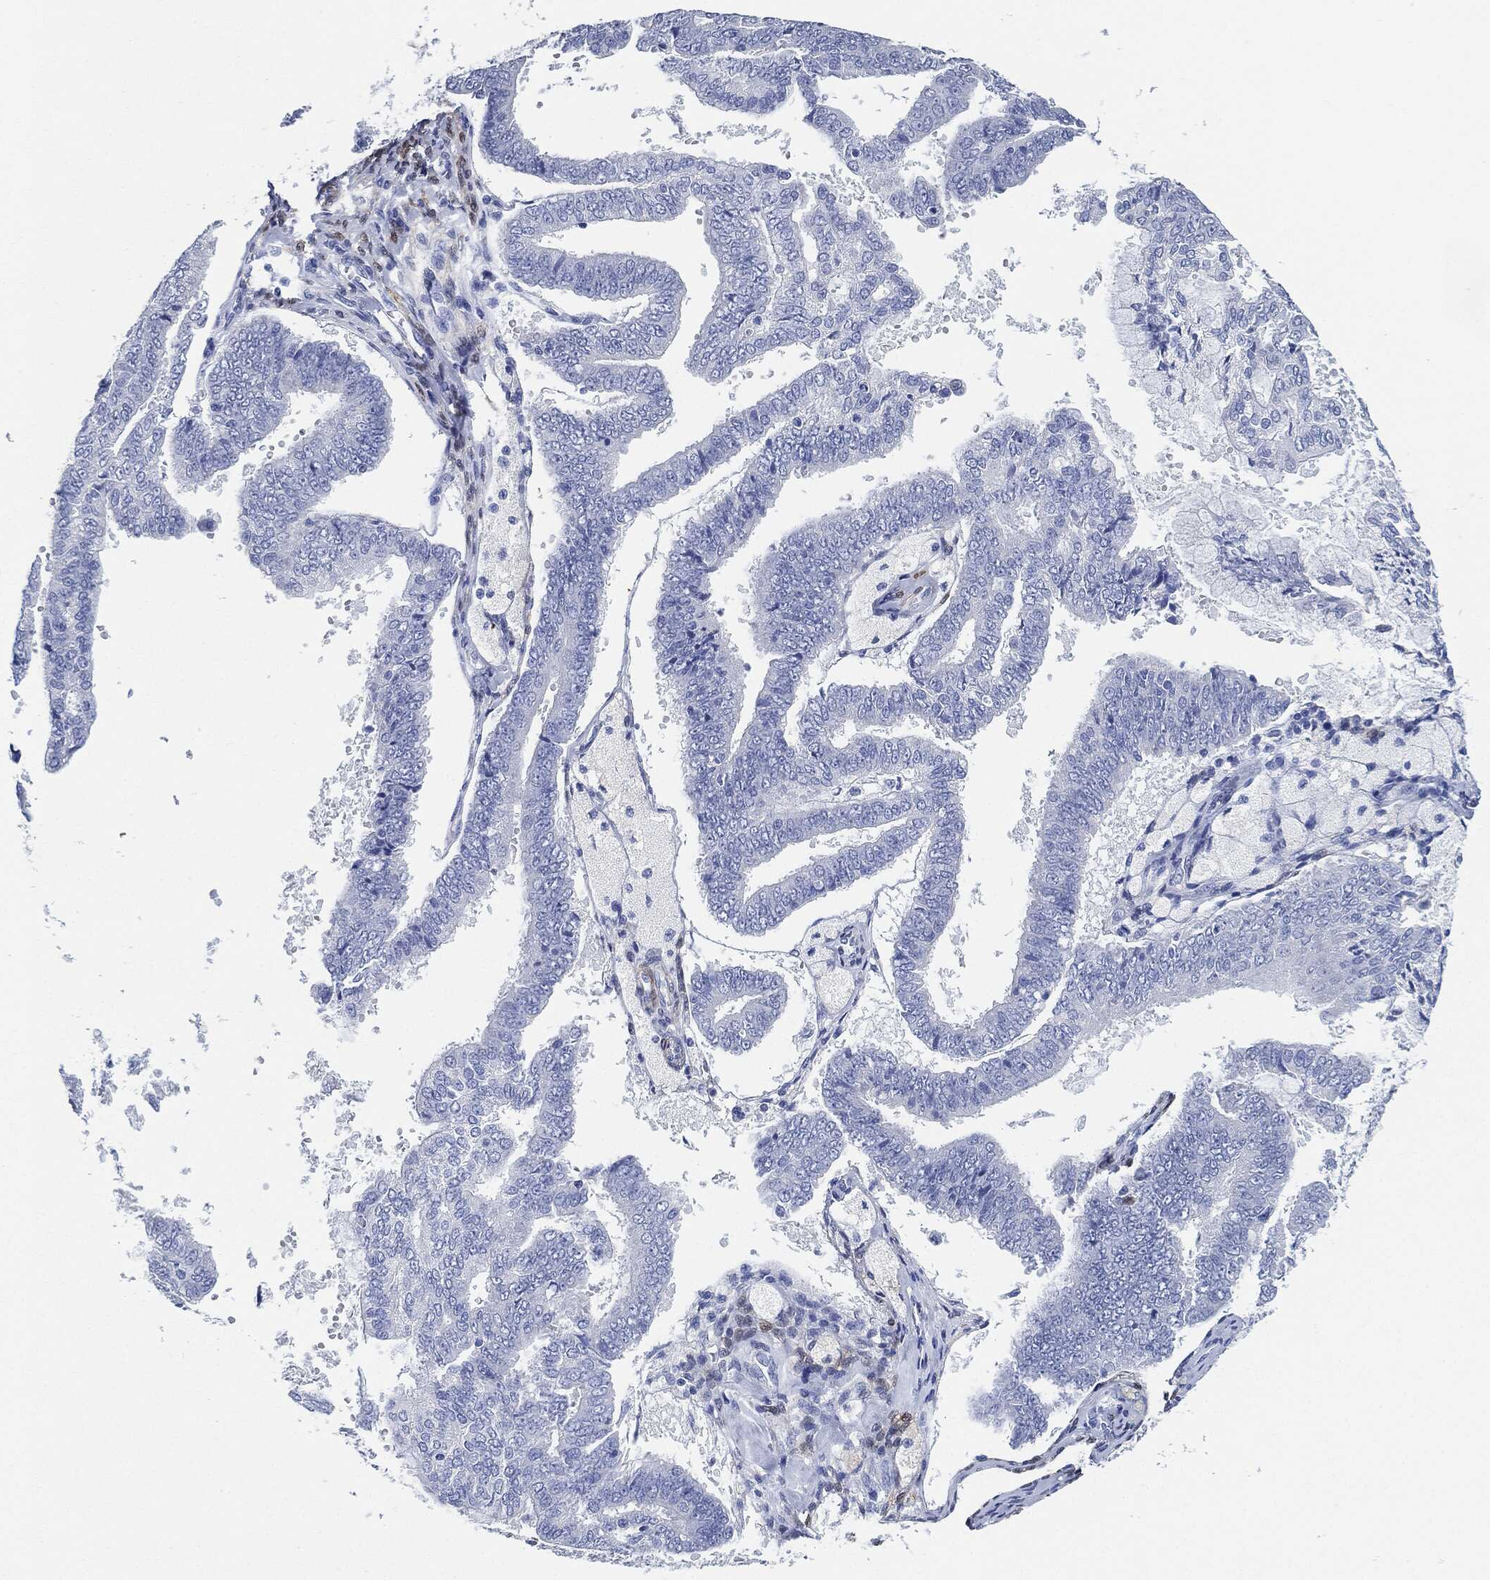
{"staining": {"intensity": "negative", "quantity": "none", "location": "none"}, "tissue": "endometrial cancer", "cell_type": "Tumor cells", "image_type": "cancer", "snomed": [{"axis": "morphology", "description": "Adenocarcinoma, NOS"}, {"axis": "topography", "description": "Endometrium"}], "caption": "Immunohistochemistry histopathology image of human endometrial cancer (adenocarcinoma) stained for a protein (brown), which exhibits no expression in tumor cells.", "gene": "TAGLN", "patient": {"sex": "female", "age": 63}}